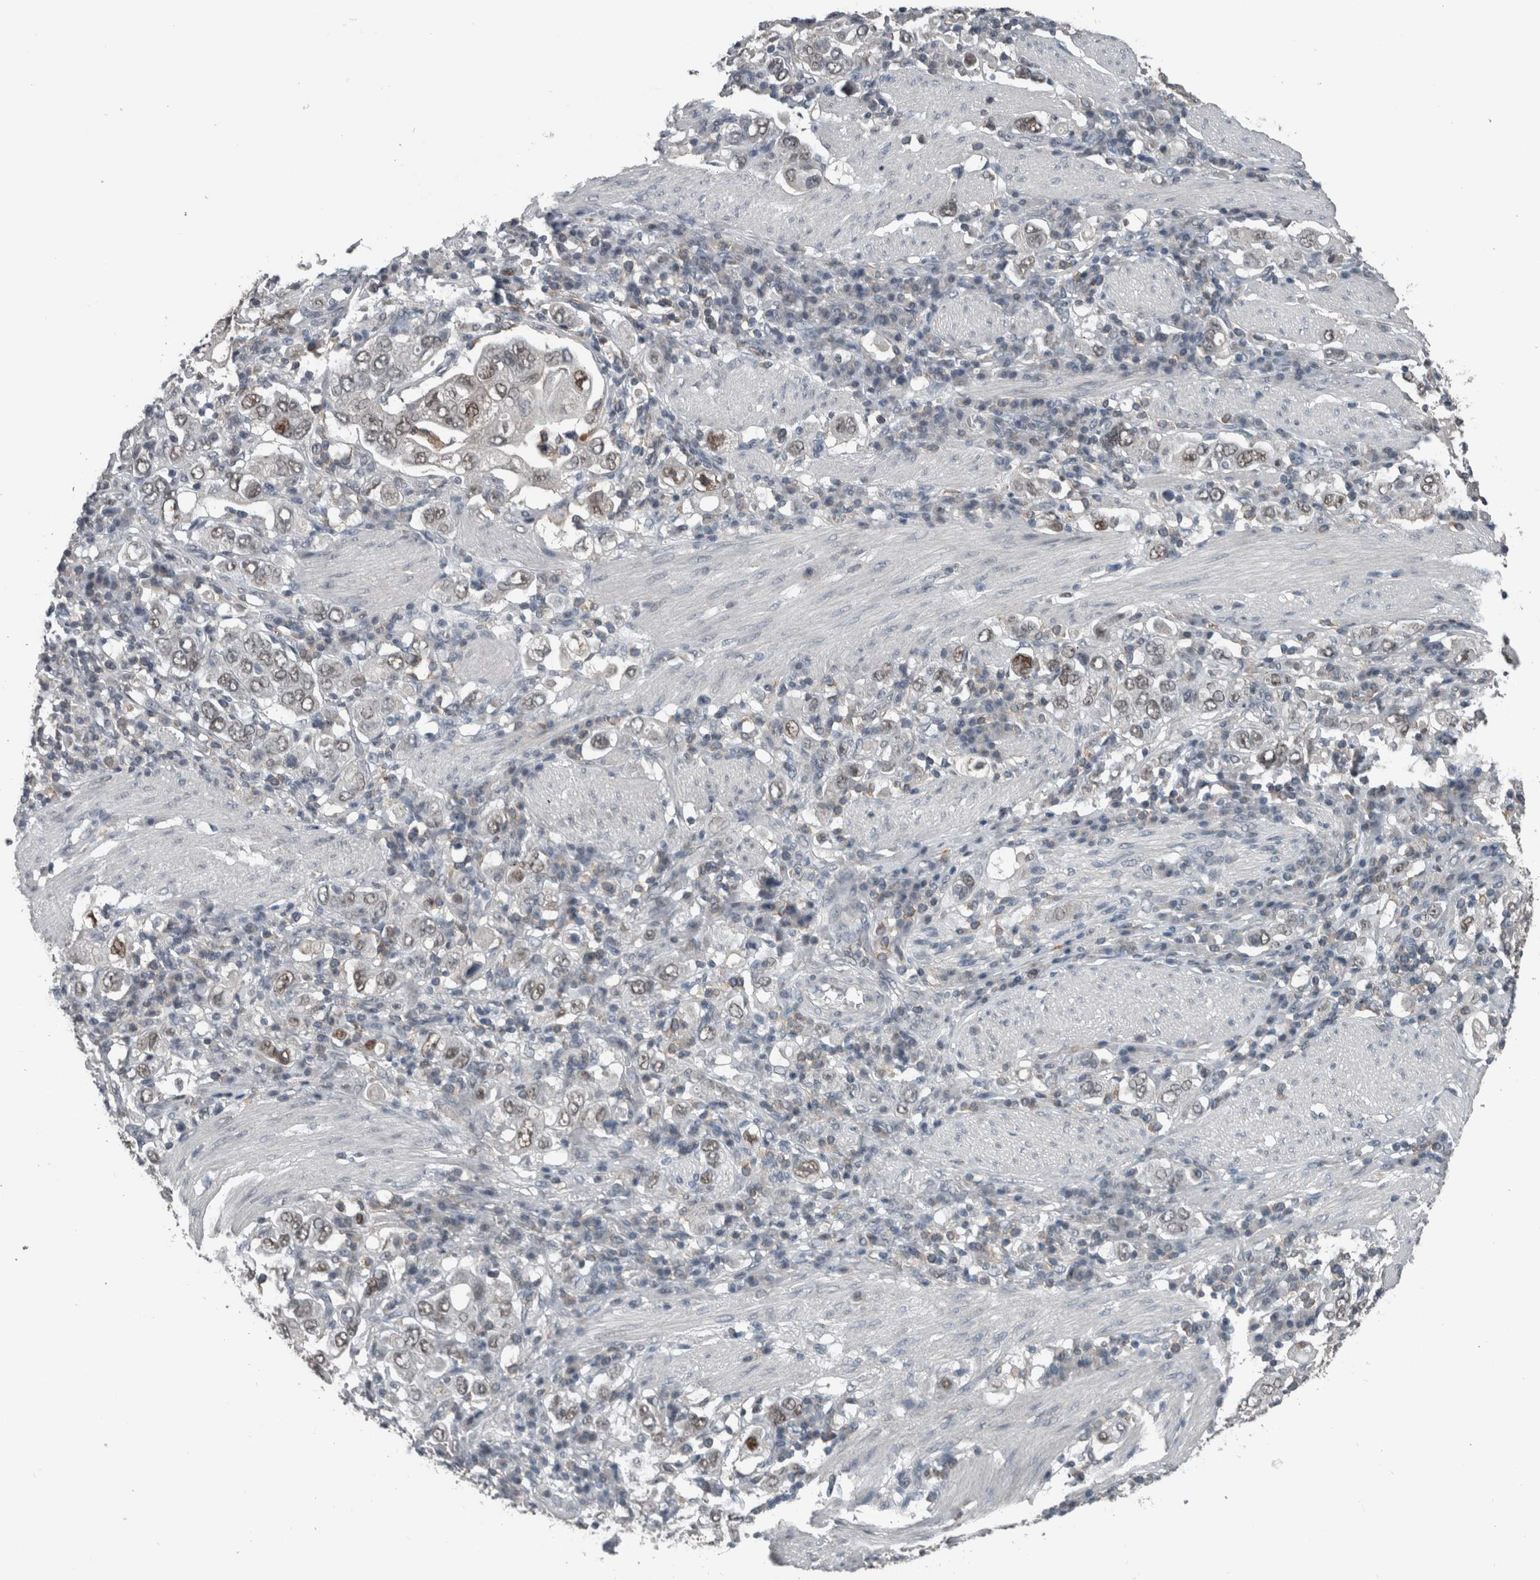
{"staining": {"intensity": "weak", "quantity": "<25%", "location": "nuclear"}, "tissue": "stomach cancer", "cell_type": "Tumor cells", "image_type": "cancer", "snomed": [{"axis": "morphology", "description": "Adenocarcinoma, NOS"}, {"axis": "topography", "description": "Stomach, upper"}], "caption": "Human stomach cancer stained for a protein using immunohistochemistry (IHC) shows no expression in tumor cells.", "gene": "ZBTB21", "patient": {"sex": "male", "age": 62}}